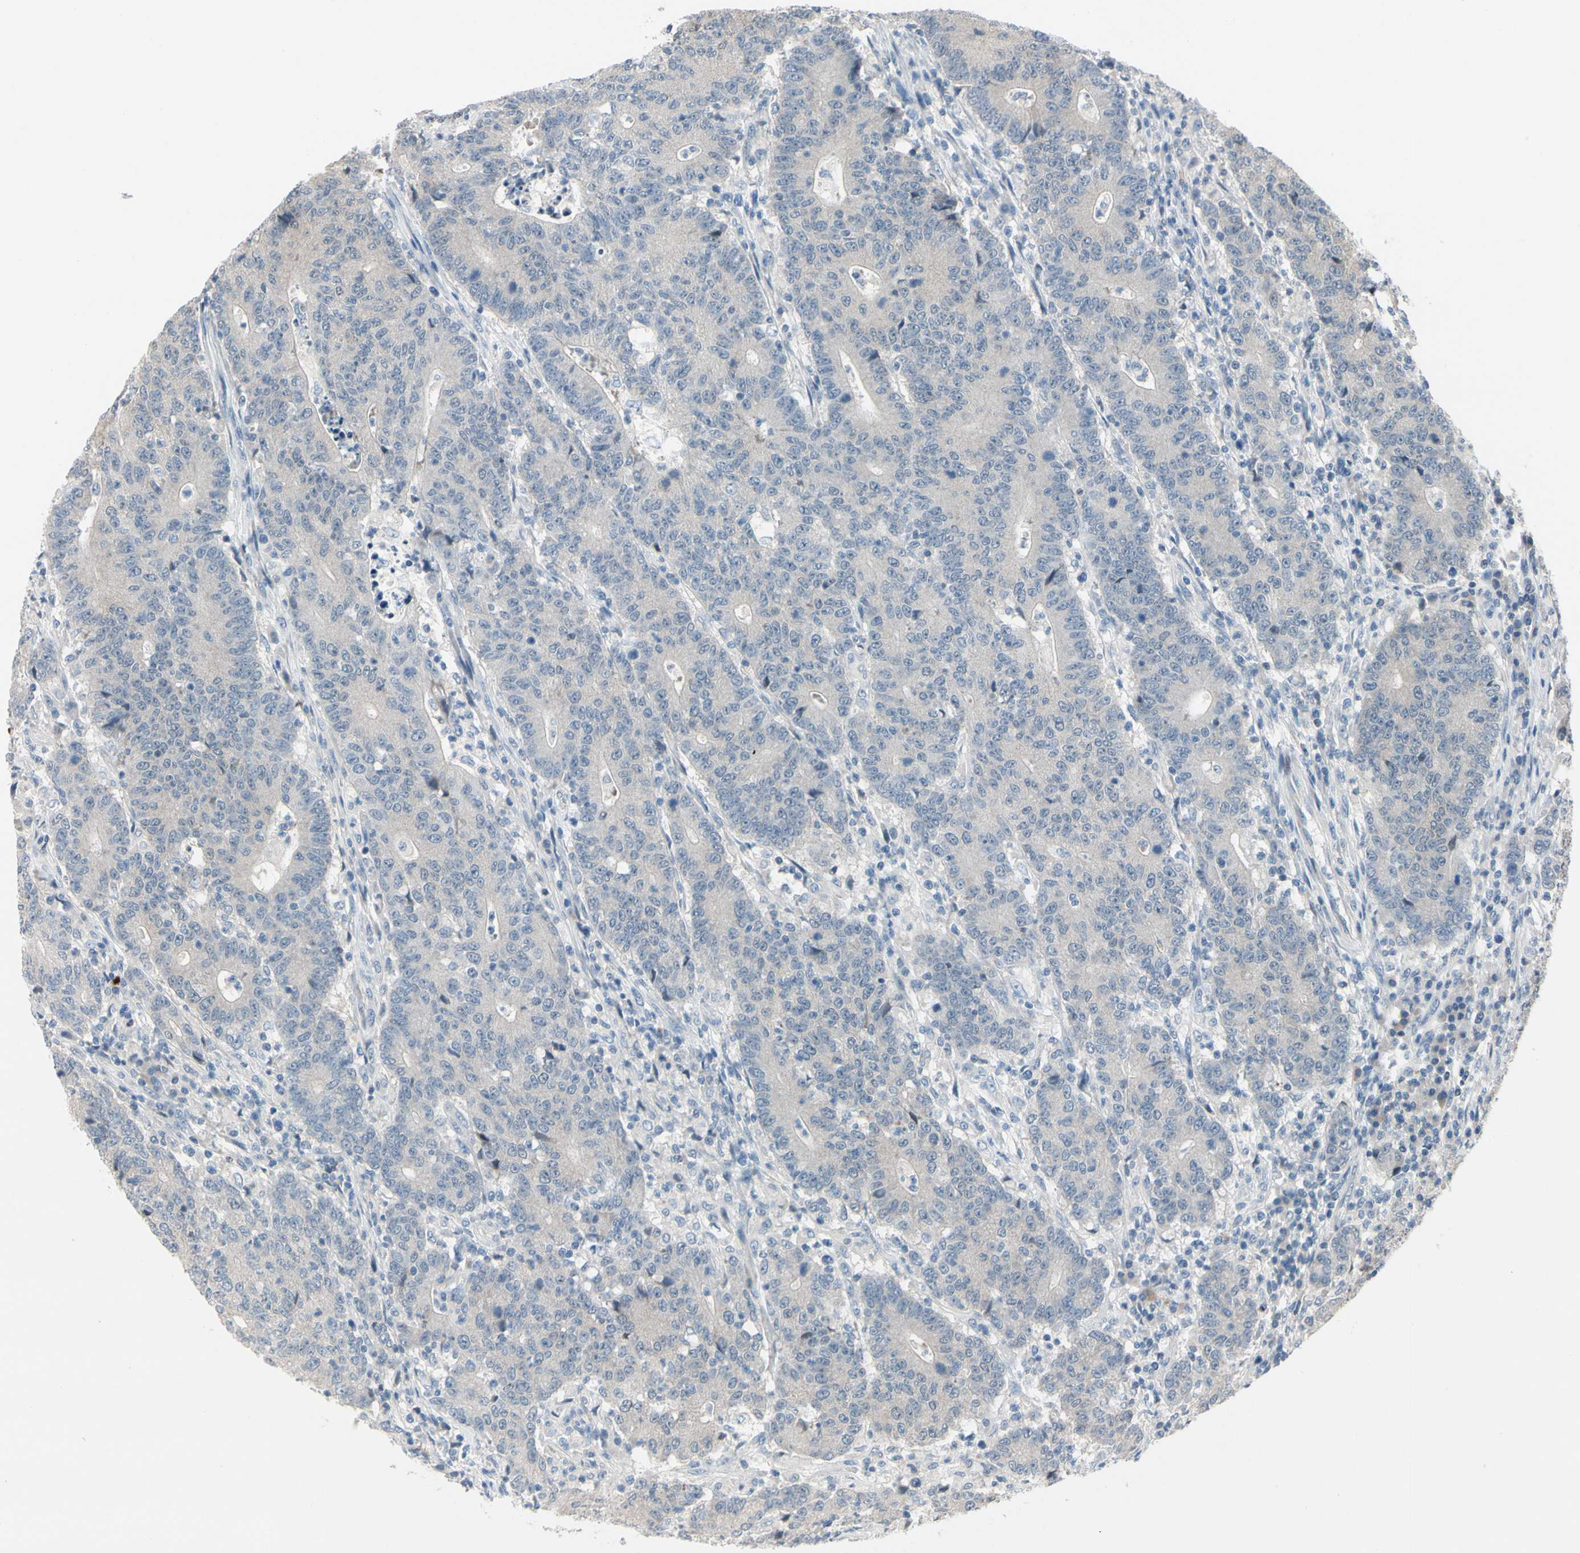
{"staining": {"intensity": "negative", "quantity": "none", "location": "none"}, "tissue": "colorectal cancer", "cell_type": "Tumor cells", "image_type": "cancer", "snomed": [{"axis": "morphology", "description": "Normal tissue, NOS"}, {"axis": "morphology", "description": "Adenocarcinoma, NOS"}, {"axis": "topography", "description": "Colon"}], "caption": "High magnification brightfield microscopy of adenocarcinoma (colorectal) stained with DAB (brown) and counterstained with hematoxylin (blue): tumor cells show no significant staining. (Stains: DAB IHC with hematoxylin counter stain, Microscopy: brightfield microscopy at high magnification).", "gene": "SLC27A6", "patient": {"sex": "female", "age": 75}}